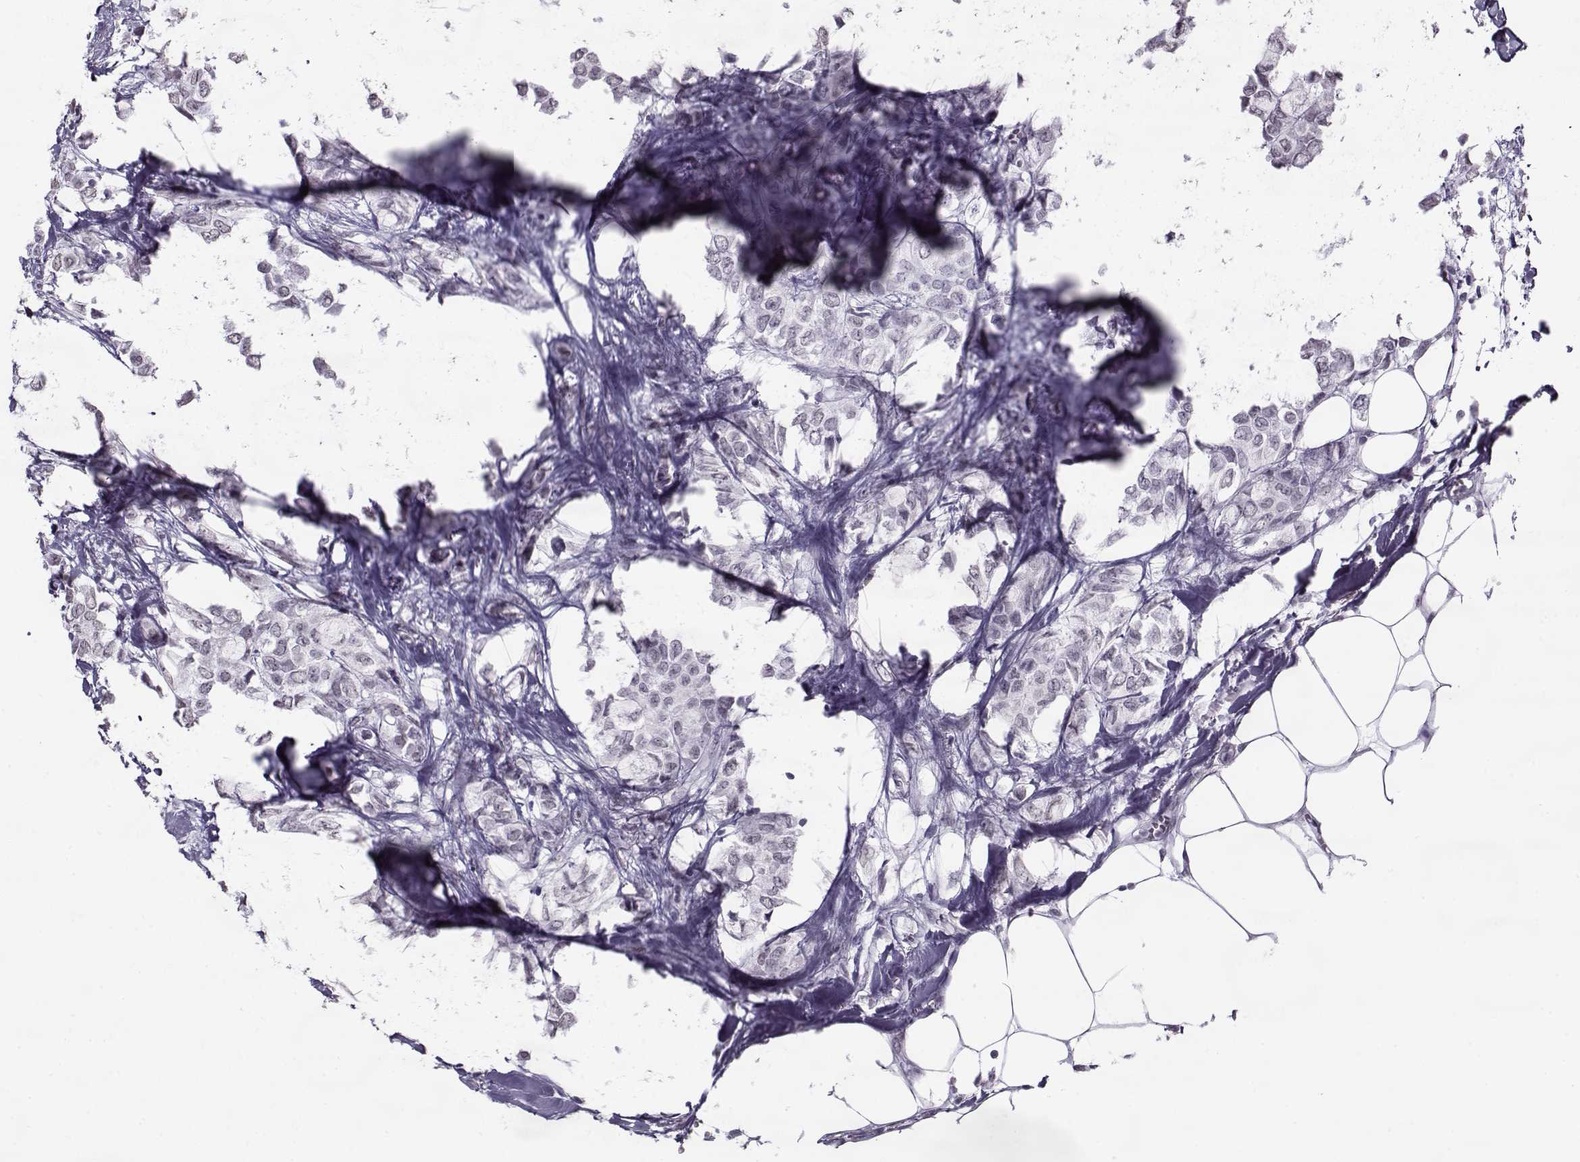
{"staining": {"intensity": "negative", "quantity": "none", "location": "none"}, "tissue": "breast cancer", "cell_type": "Tumor cells", "image_type": "cancer", "snomed": [{"axis": "morphology", "description": "Duct carcinoma"}, {"axis": "topography", "description": "Breast"}], "caption": "High magnification brightfield microscopy of breast cancer stained with DAB (brown) and counterstained with hematoxylin (blue): tumor cells show no significant expression.", "gene": "PRMT8", "patient": {"sex": "female", "age": 85}}